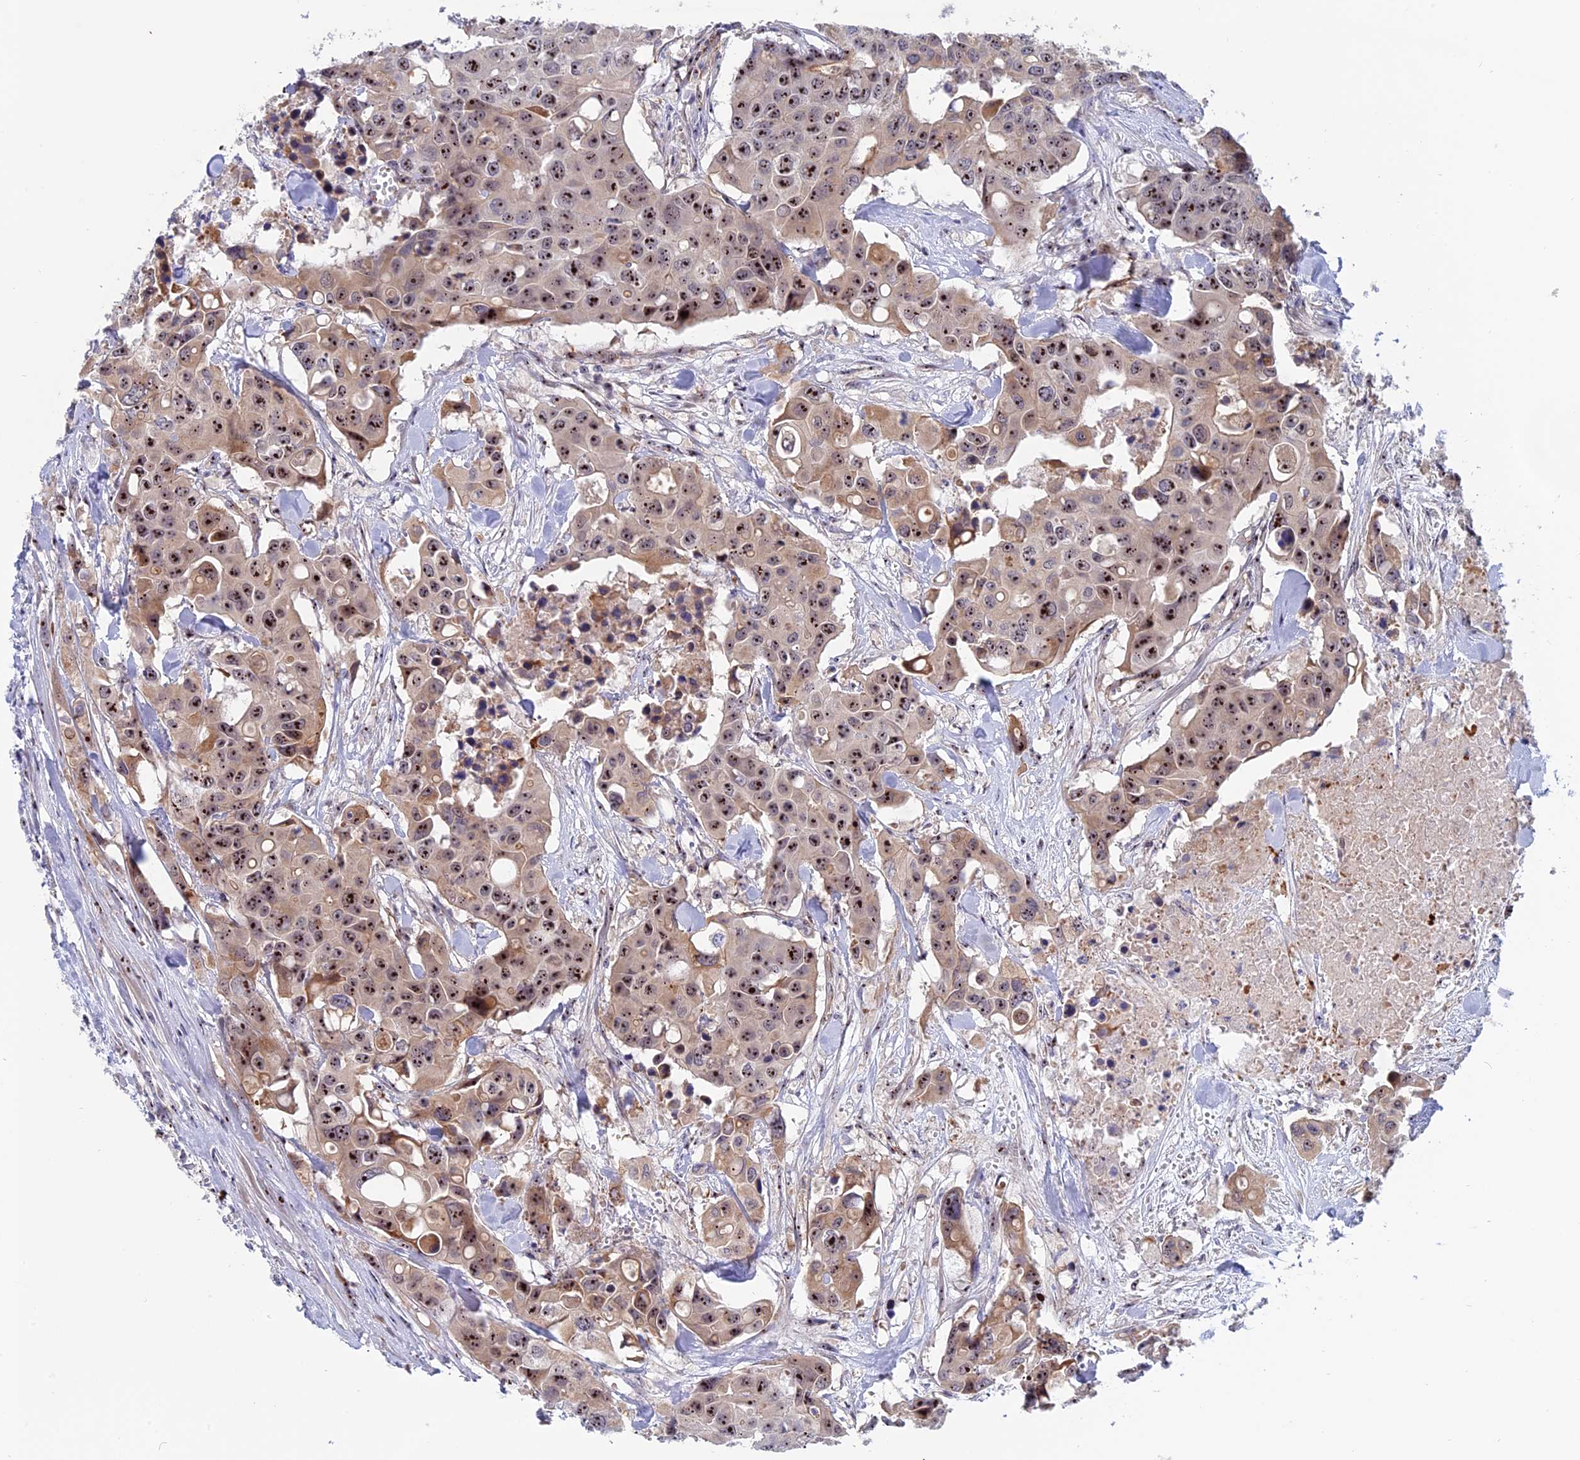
{"staining": {"intensity": "moderate", "quantity": ">75%", "location": "nuclear"}, "tissue": "colorectal cancer", "cell_type": "Tumor cells", "image_type": "cancer", "snomed": [{"axis": "morphology", "description": "Adenocarcinoma, NOS"}, {"axis": "topography", "description": "Colon"}], "caption": "The photomicrograph demonstrates staining of colorectal cancer, revealing moderate nuclear protein positivity (brown color) within tumor cells.", "gene": "DBNDD1", "patient": {"sex": "male", "age": 77}}